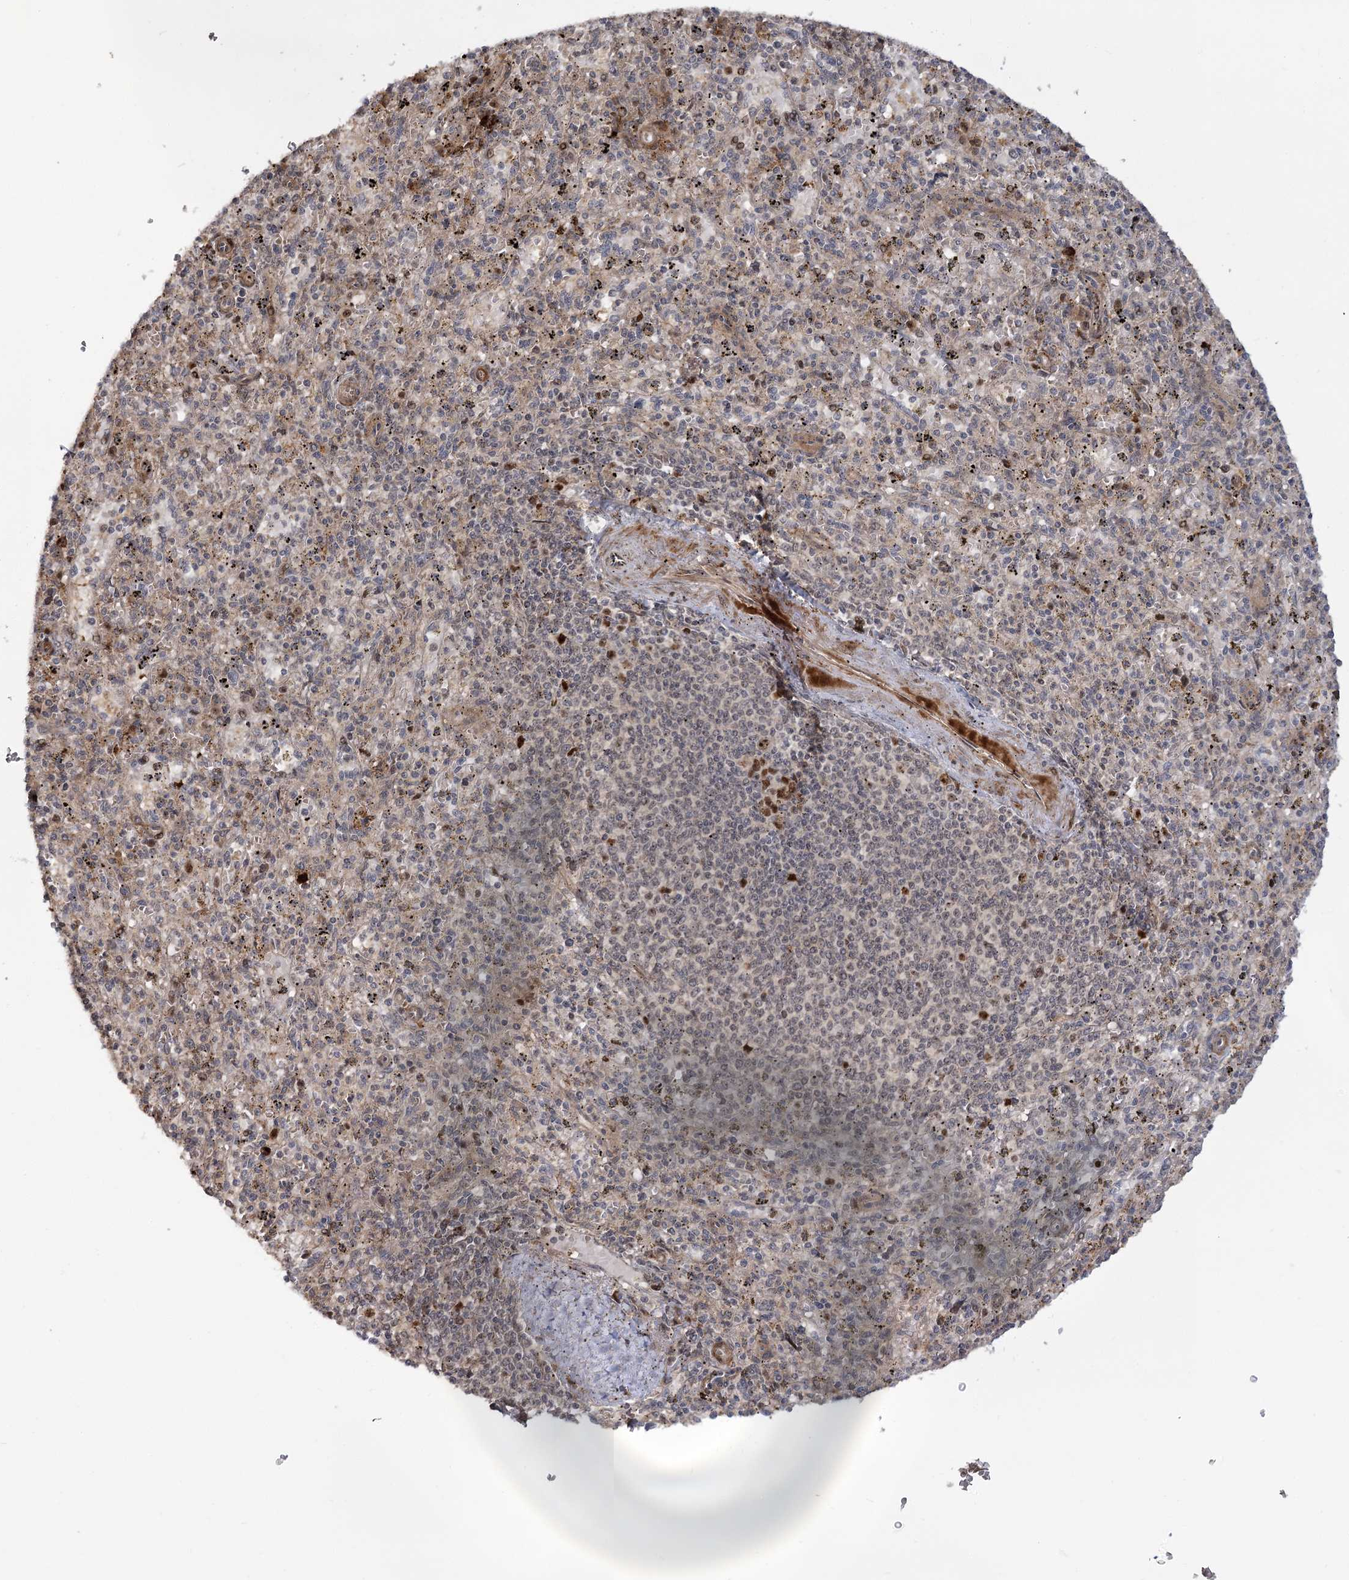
{"staining": {"intensity": "moderate", "quantity": "<25%", "location": "cytoplasmic/membranous,nuclear"}, "tissue": "spleen", "cell_type": "Cells in red pulp", "image_type": "normal", "snomed": [{"axis": "morphology", "description": "Normal tissue, NOS"}, {"axis": "topography", "description": "Spleen"}], "caption": "Immunohistochemical staining of unremarkable human spleen shows low levels of moderate cytoplasmic/membranous,nuclear expression in about <25% of cells in red pulp.", "gene": "PIK3C2A", "patient": {"sex": "male", "age": 72}}